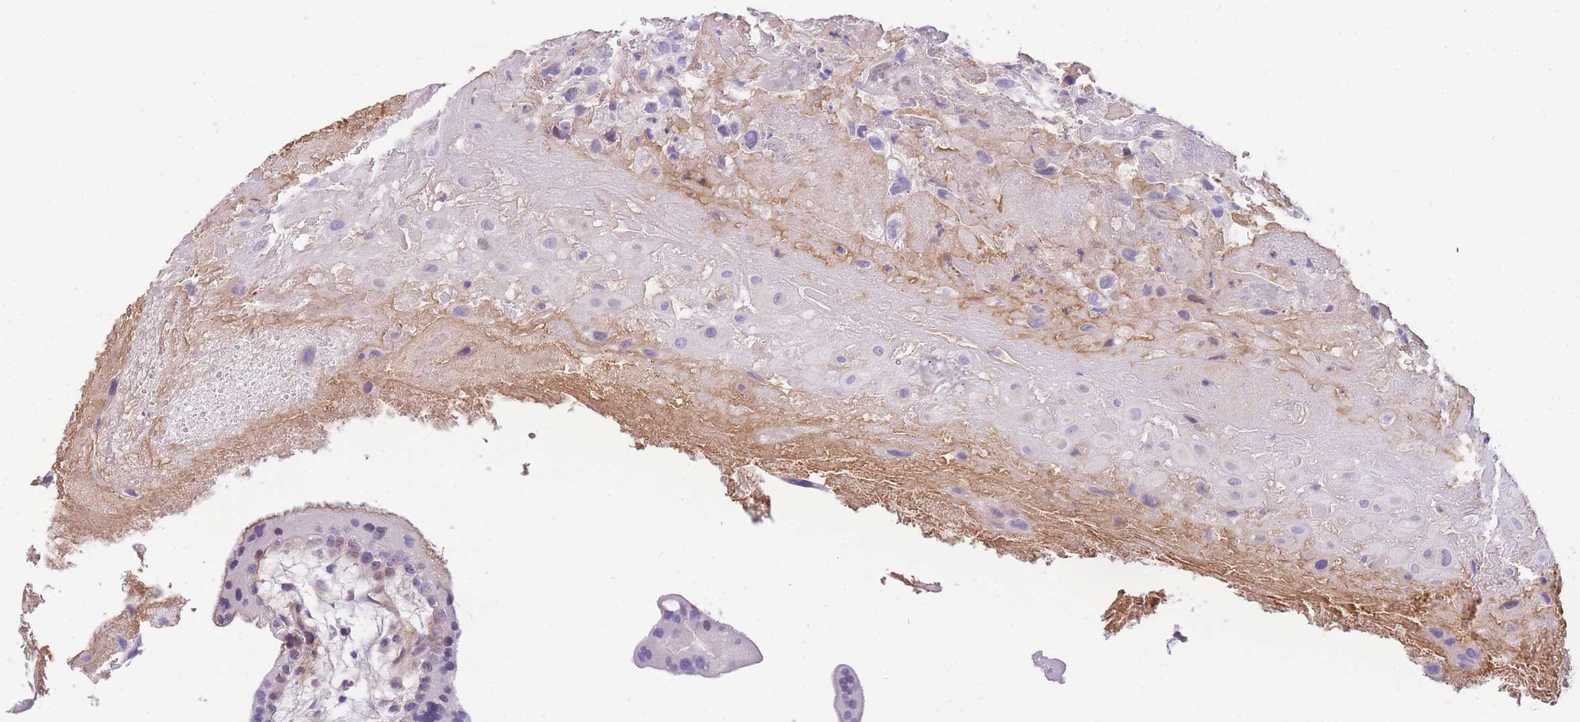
{"staining": {"intensity": "weak", "quantity": "<25%", "location": "cytoplasmic/membranous"}, "tissue": "placenta", "cell_type": "Decidual cells", "image_type": "normal", "snomed": [{"axis": "morphology", "description": "Normal tissue, NOS"}, {"axis": "topography", "description": "Placenta"}], "caption": "This is an immunohistochemistry (IHC) micrograph of benign placenta. There is no positivity in decidual cells.", "gene": "TIFAB", "patient": {"sex": "female", "age": 35}}